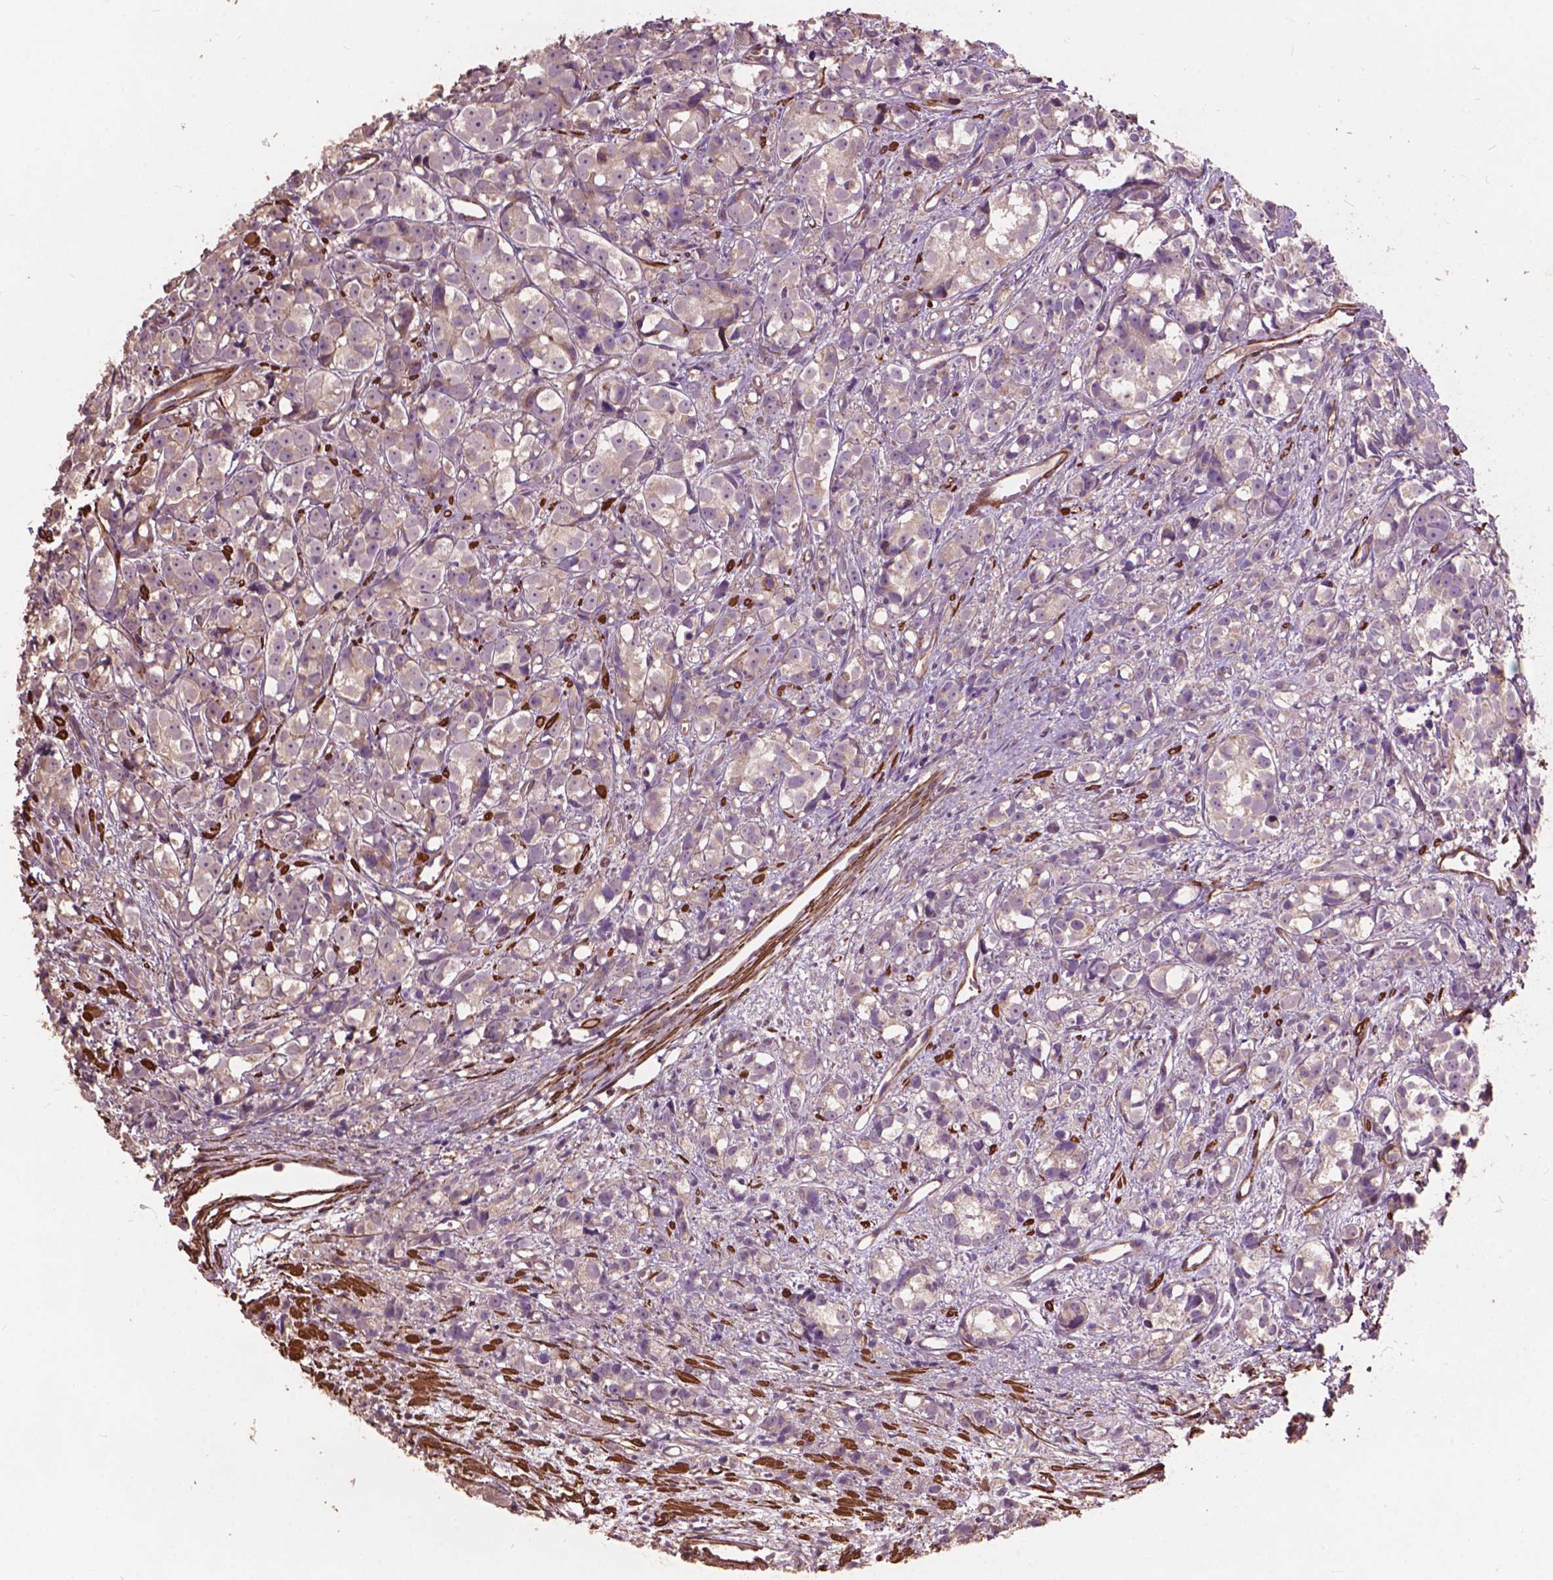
{"staining": {"intensity": "negative", "quantity": "none", "location": "none"}, "tissue": "prostate cancer", "cell_type": "Tumor cells", "image_type": "cancer", "snomed": [{"axis": "morphology", "description": "Adenocarcinoma, High grade"}, {"axis": "topography", "description": "Prostate"}], "caption": "This is an IHC micrograph of prostate cancer (high-grade adenocarcinoma). There is no positivity in tumor cells.", "gene": "FNIP1", "patient": {"sex": "male", "age": 77}}